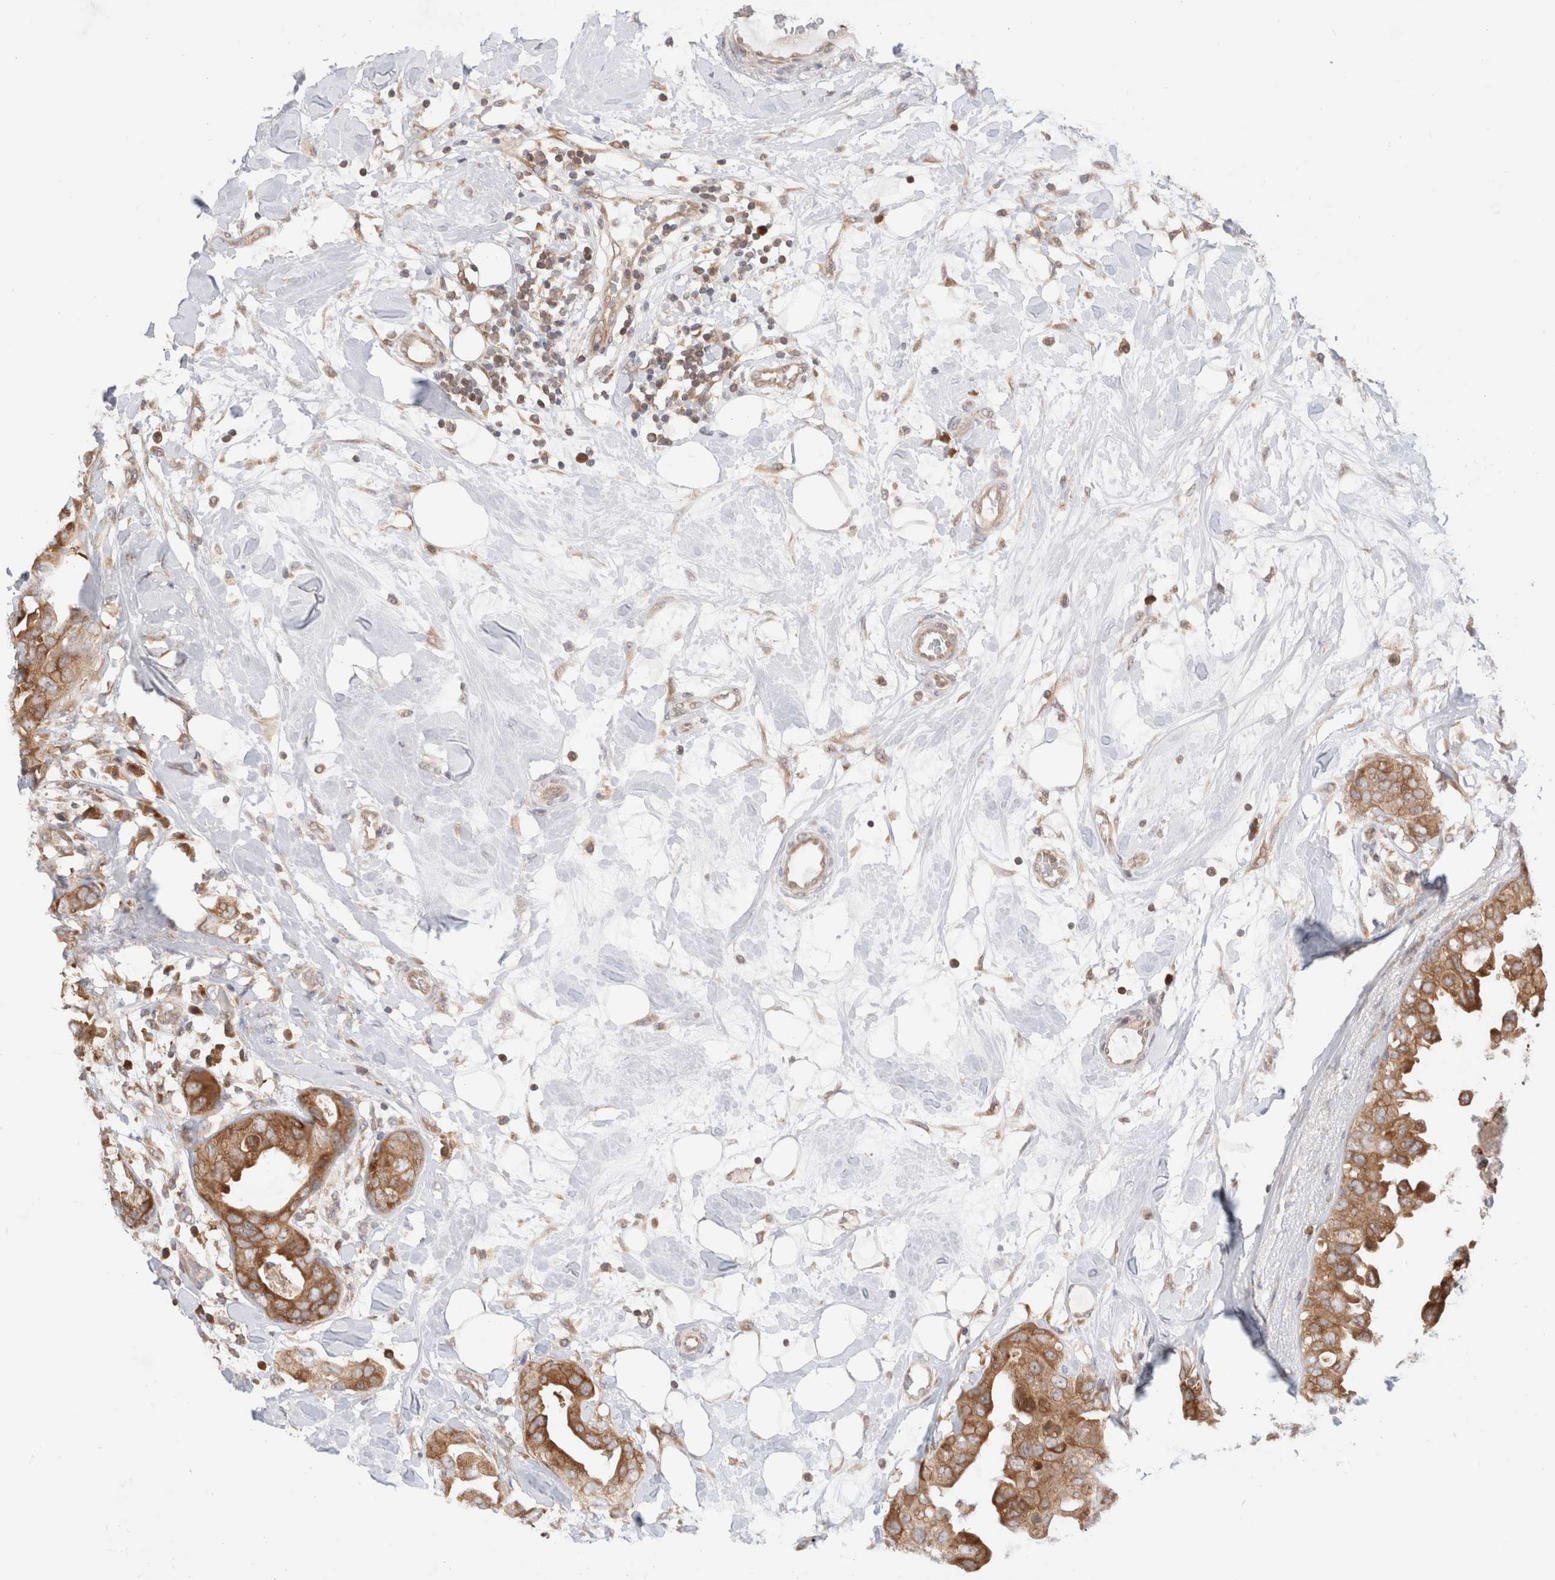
{"staining": {"intensity": "moderate", "quantity": ">75%", "location": "cytoplasmic/membranous"}, "tissue": "breast cancer", "cell_type": "Tumor cells", "image_type": "cancer", "snomed": [{"axis": "morphology", "description": "Duct carcinoma"}, {"axis": "topography", "description": "Breast"}], "caption": "Breast cancer (intraductal carcinoma) stained with a protein marker displays moderate staining in tumor cells.", "gene": "XKR4", "patient": {"sex": "female", "age": 40}}